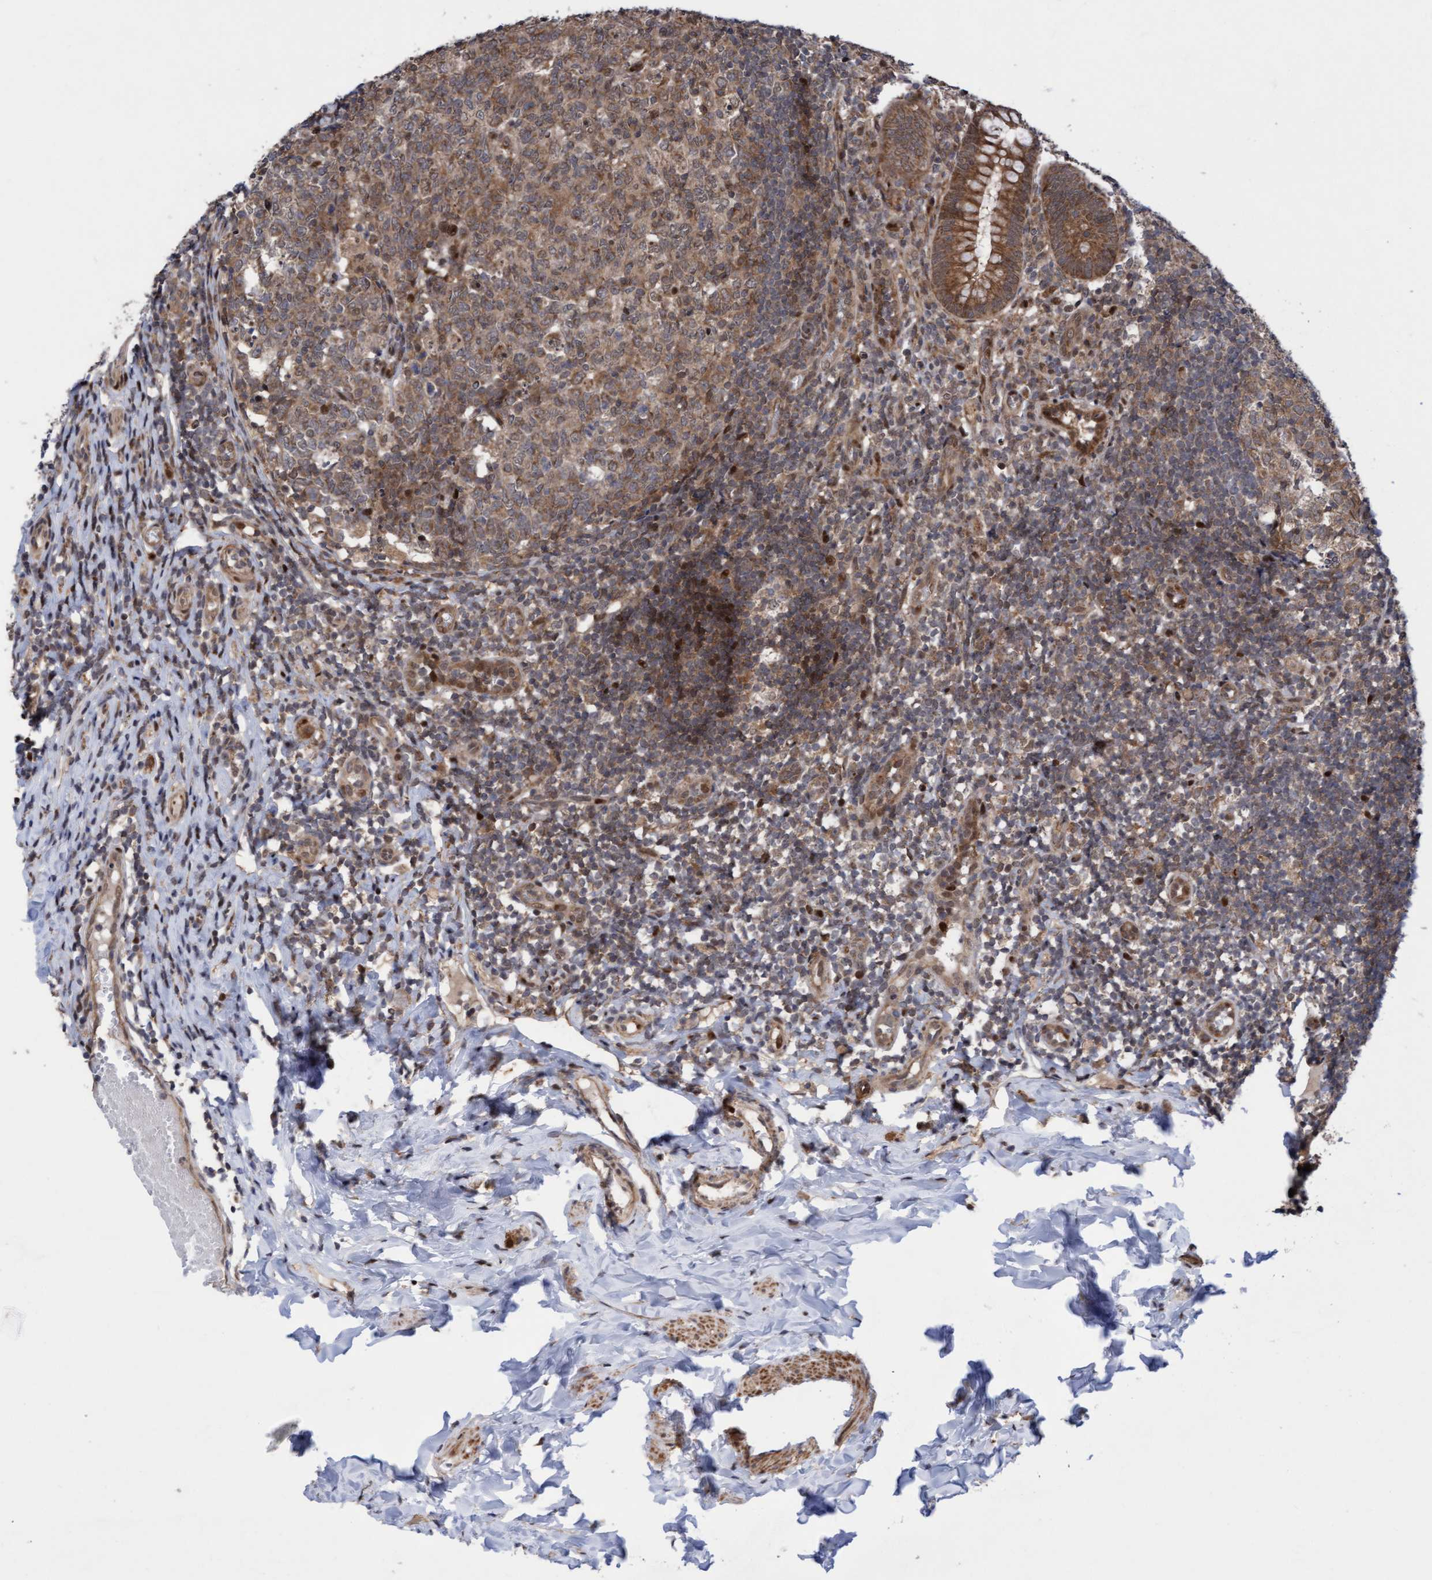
{"staining": {"intensity": "moderate", "quantity": ">75%", "location": "cytoplasmic/membranous"}, "tissue": "appendix", "cell_type": "Glandular cells", "image_type": "normal", "snomed": [{"axis": "morphology", "description": "Normal tissue, NOS"}, {"axis": "topography", "description": "Appendix"}], "caption": "Benign appendix displays moderate cytoplasmic/membranous expression in about >75% of glandular cells, visualized by immunohistochemistry.", "gene": "ITFG1", "patient": {"sex": "male", "age": 8}}